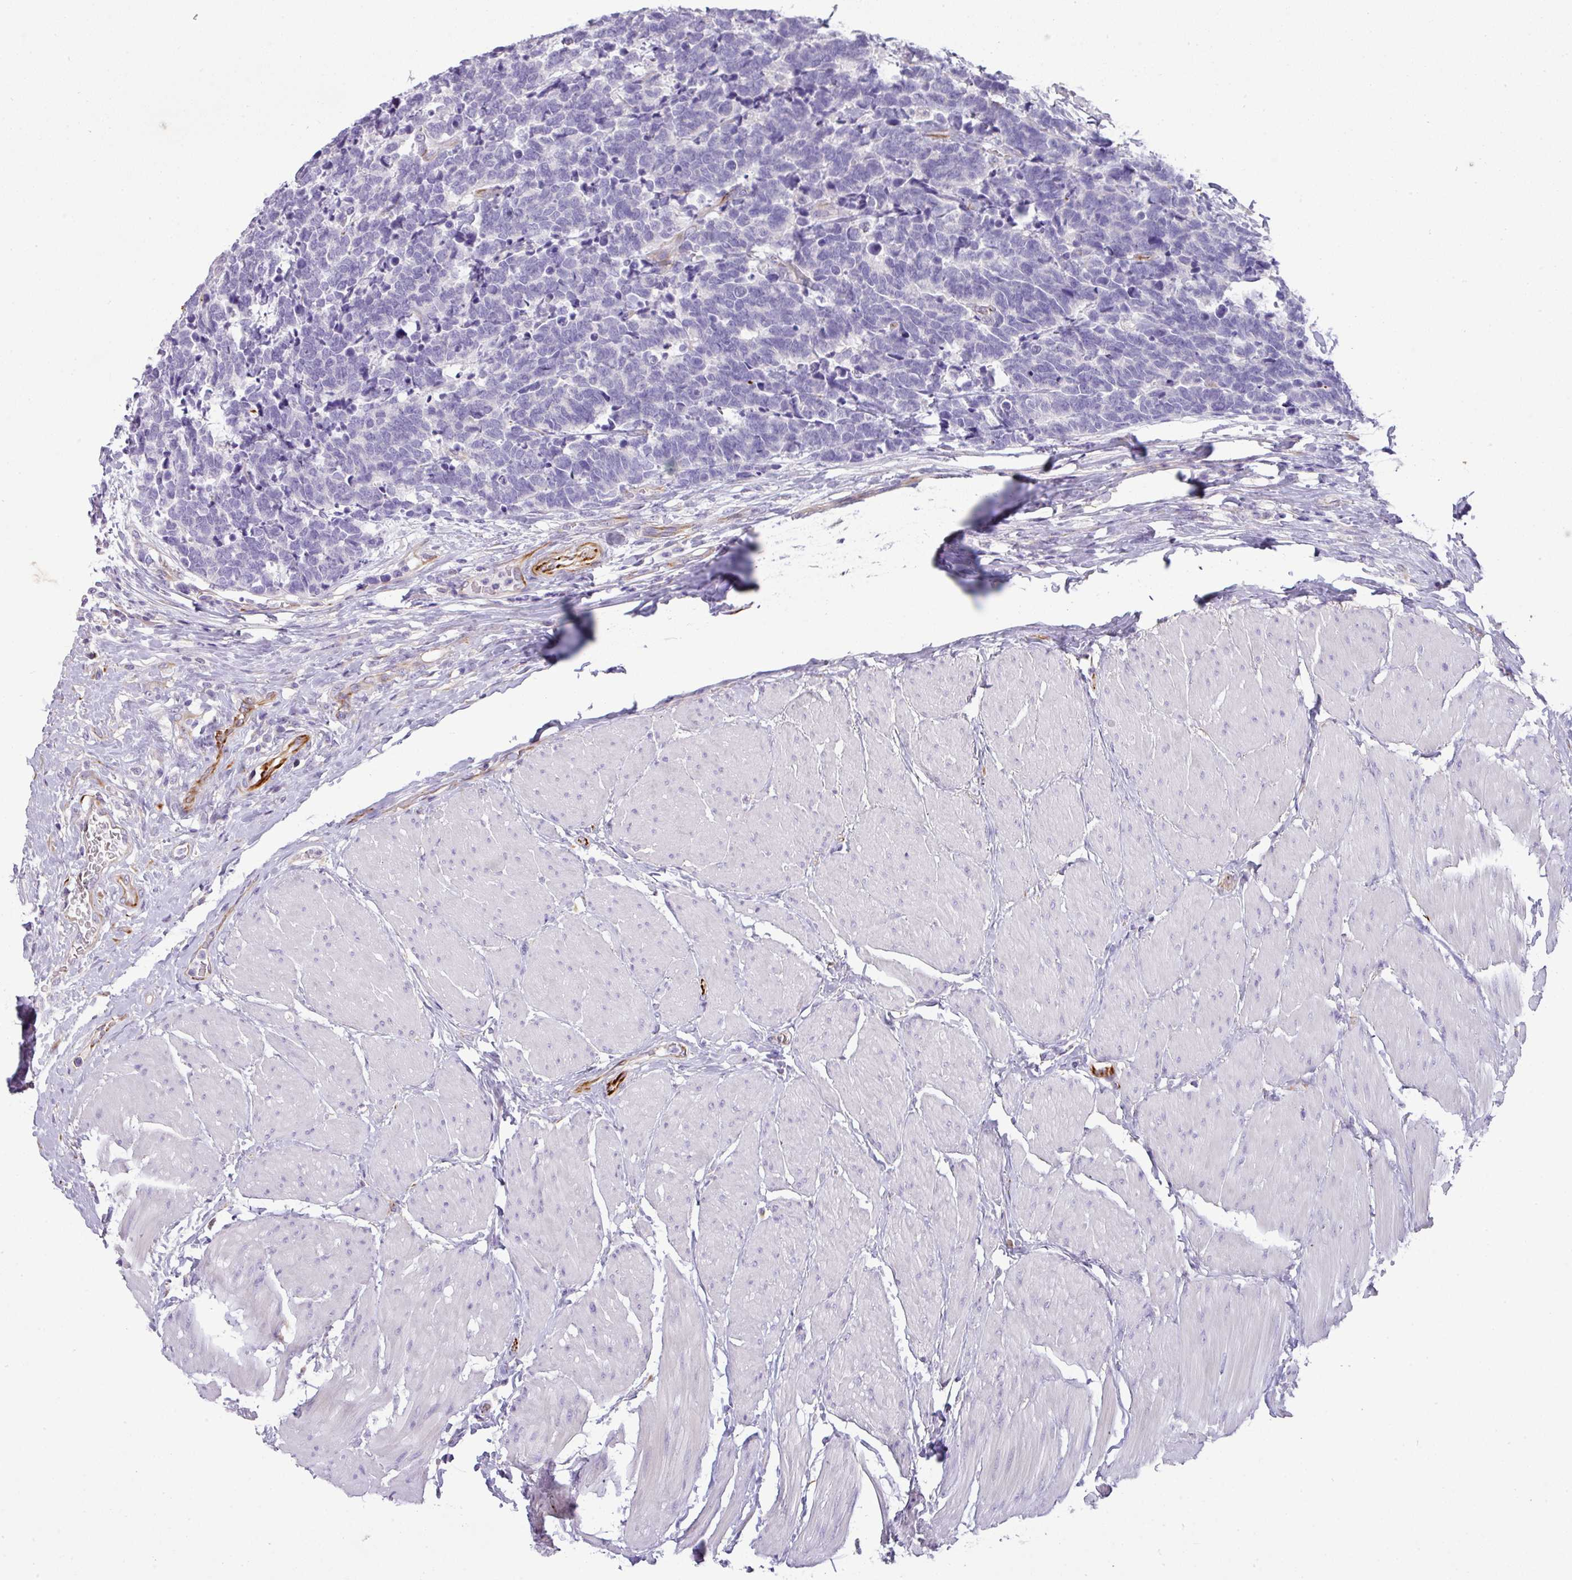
{"staining": {"intensity": "negative", "quantity": "none", "location": "none"}, "tissue": "carcinoid", "cell_type": "Tumor cells", "image_type": "cancer", "snomed": [{"axis": "morphology", "description": "Carcinoma, NOS"}, {"axis": "morphology", "description": "Carcinoid, malignant, NOS"}, {"axis": "topography", "description": "Urinary bladder"}], "caption": "High power microscopy histopathology image of an immunohistochemistry histopathology image of malignant carcinoid, revealing no significant staining in tumor cells. (DAB (3,3'-diaminobenzidine) IHC with hematoxylin counter stain).", "gene": "ENSG00000273748", "patient": {"sex": "male", "age": 57}}